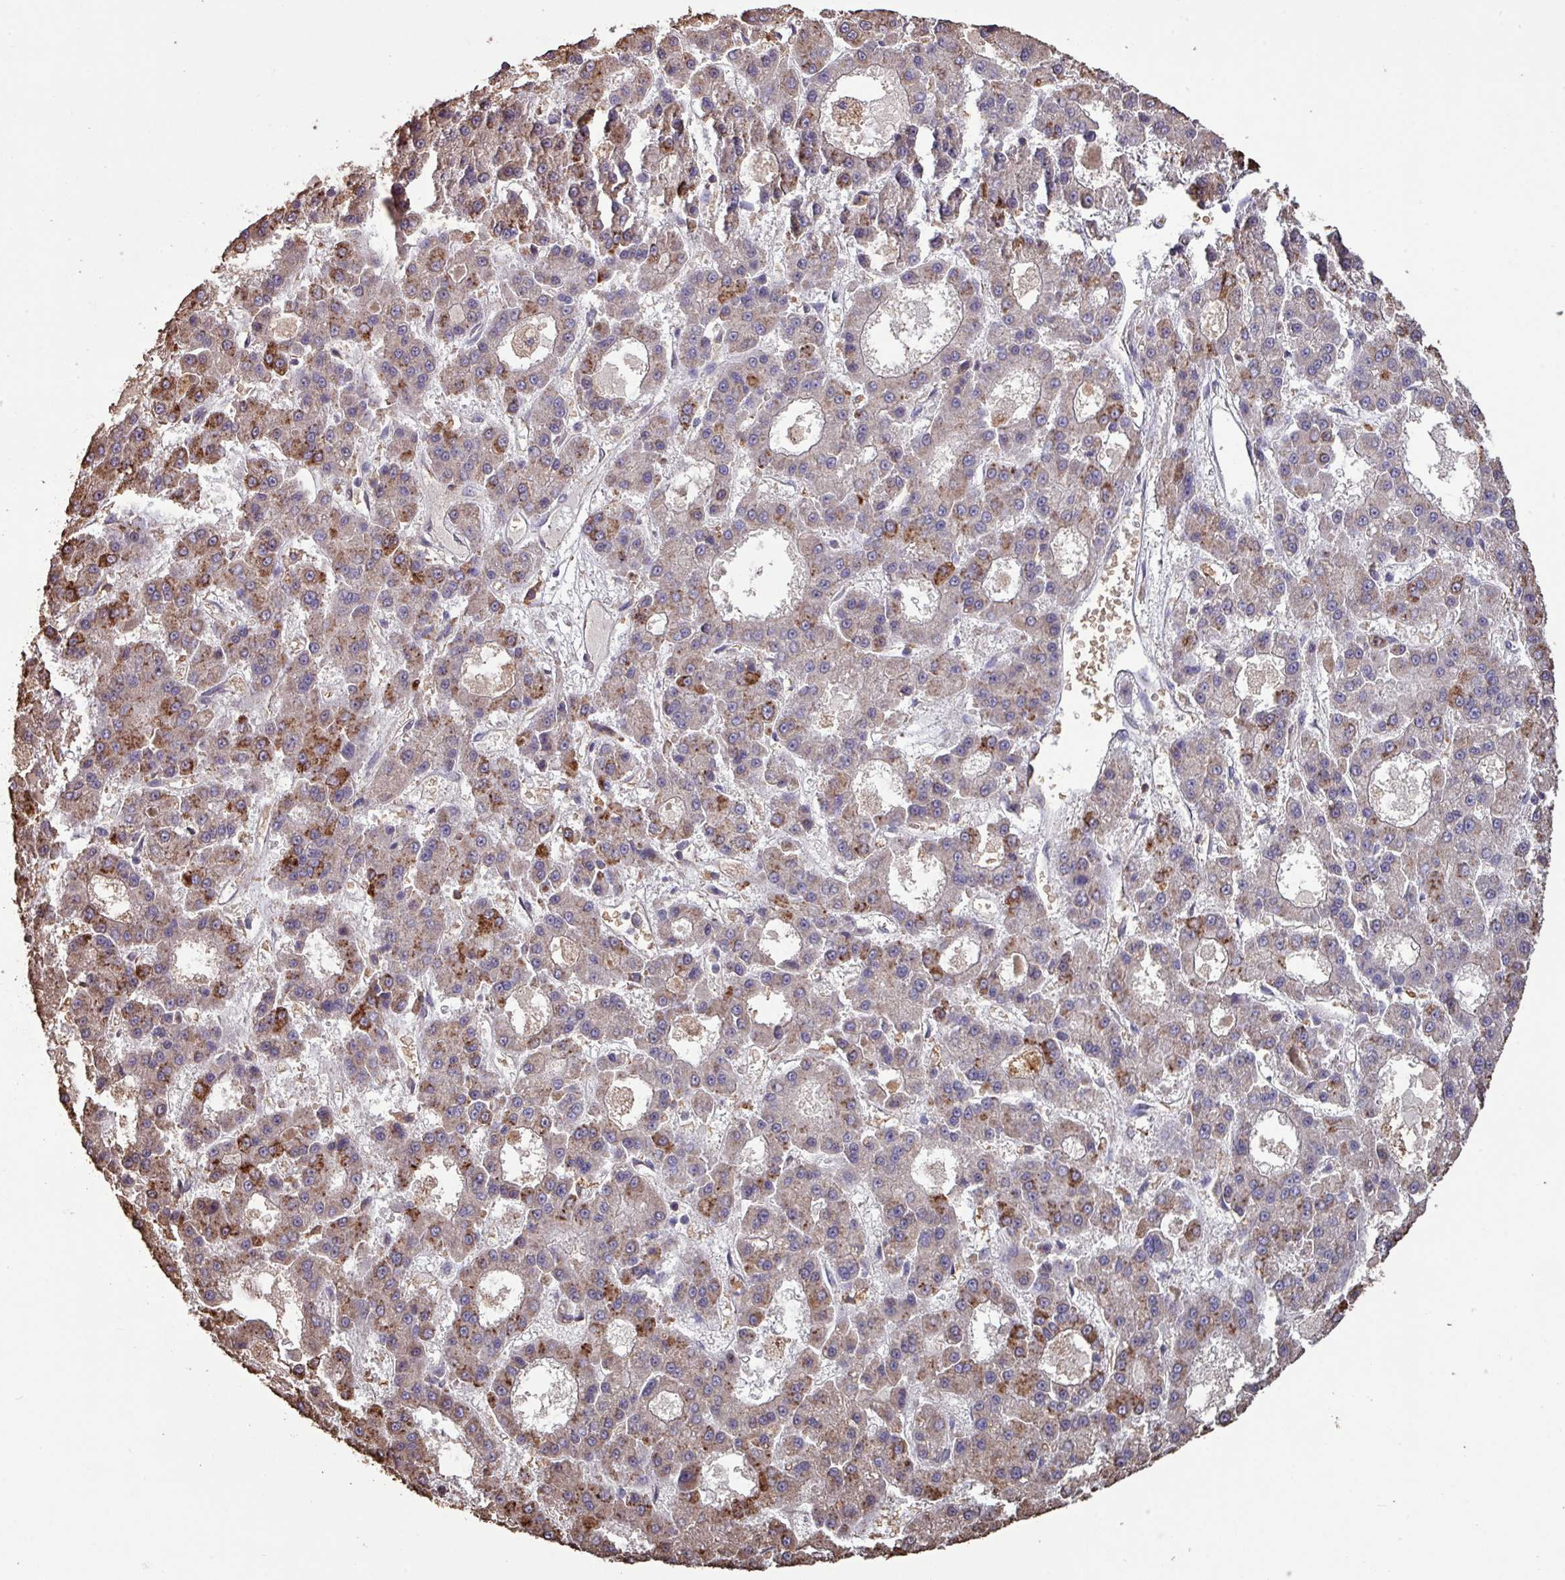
{"staining": {"intensity": "moderate", "quantity": "25%-75%", "location": "cytoplasmic/membranous"}, "tissue": "liver cancer", "cell_type": "Tumor cells", "image_type": "cancer", "snomed": [{"axis": "morphology", "description": "Carcinoma, Hepatocellular, NOS"}, {"axis": "topography", "description": "Liver"}], "caption": "This is an image of immunohistochemistry (IHC) staining of liver cancer (hepatocellular carcinoma), which shows moderate positivity in the cytoplasmic/membranous of tumor cells.", "gene": "CAMK2B", "patient": {"sex": "male", "age": 70}}